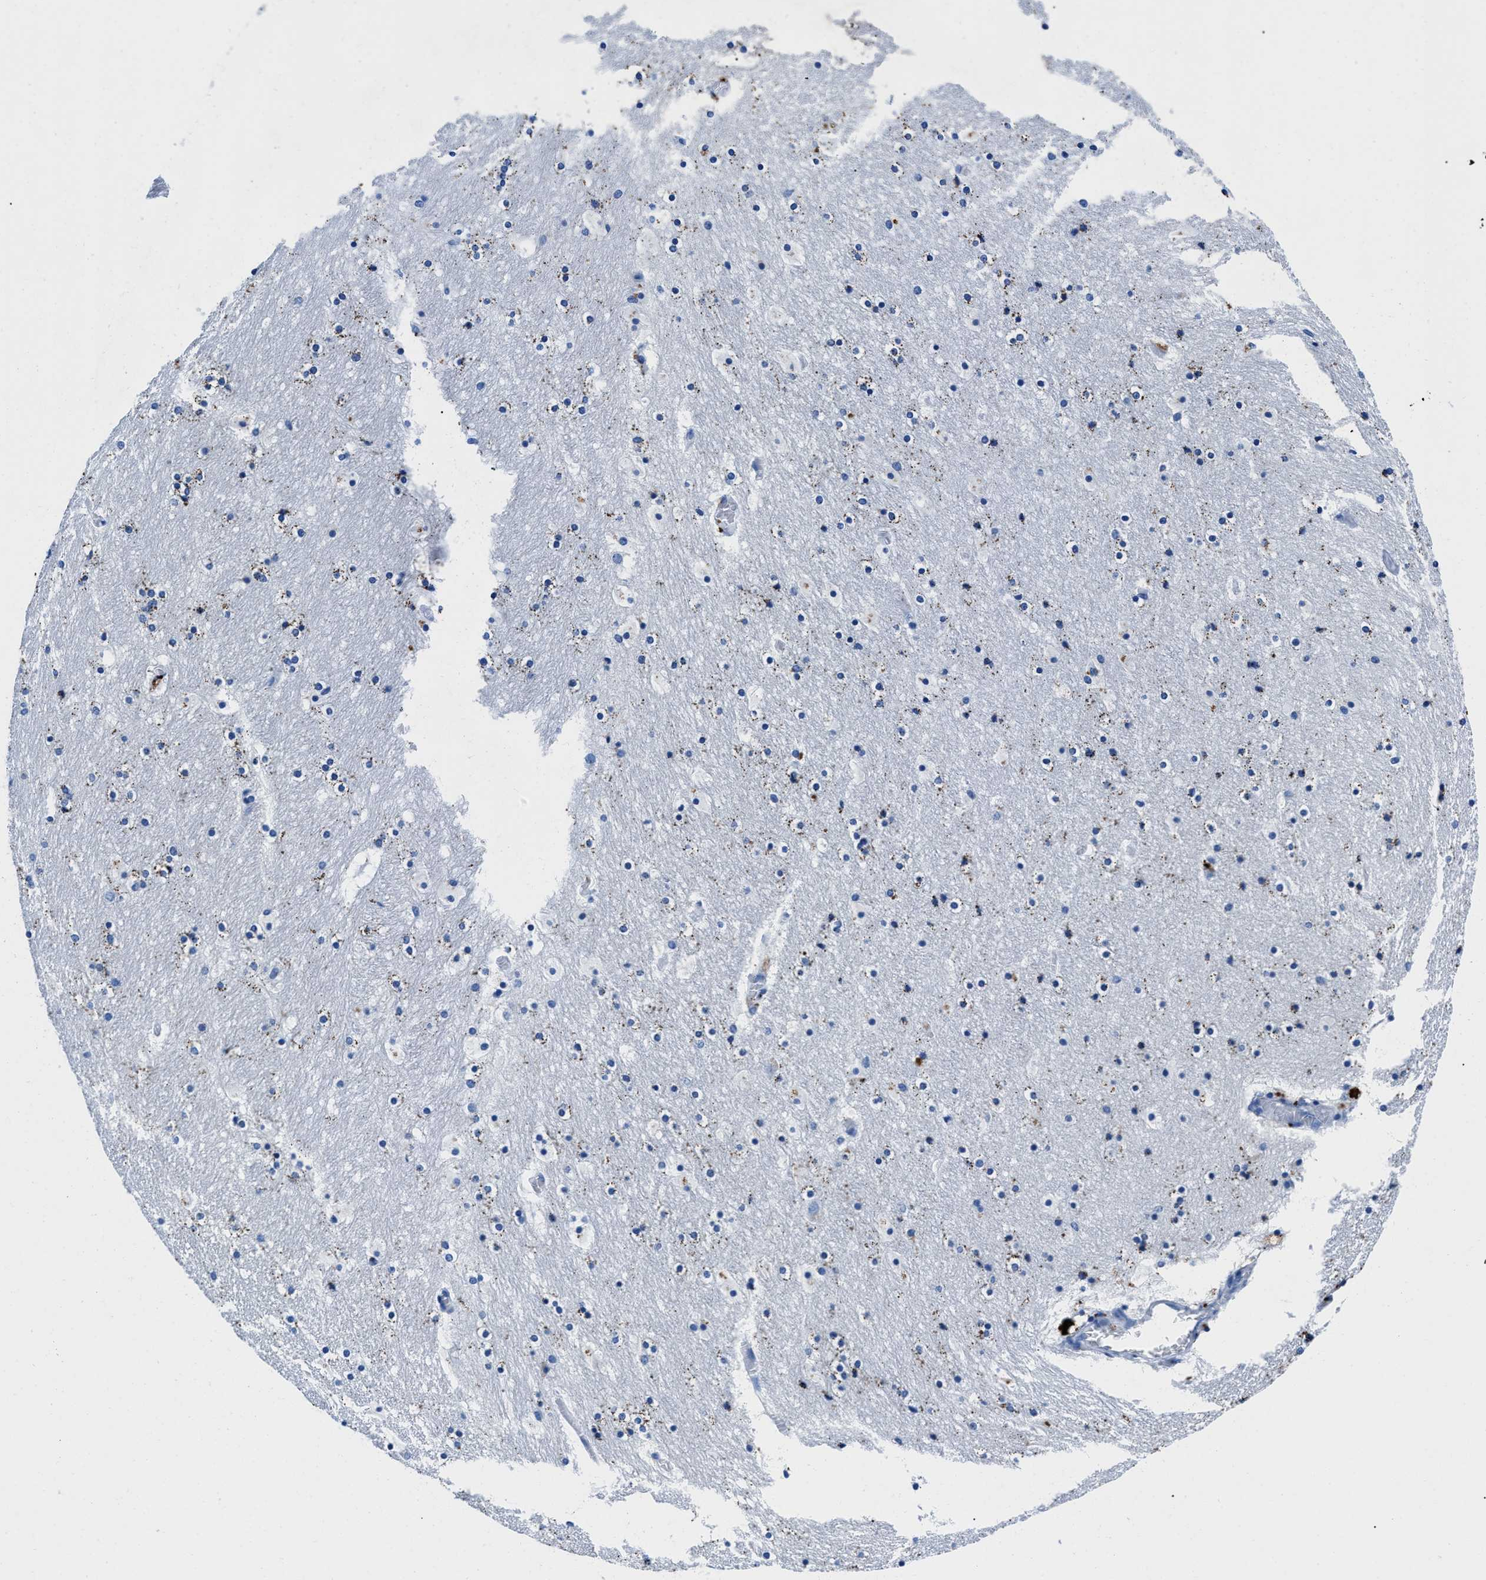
{"staining": {"intensity": "moderate", "quantity": "<25%", "location": "cytoplasmic/membranous"}, "tissue": "hippocampus", "cell_type": "Glial cells", "image_type": "normal", "snomed": [{"axis": "morphology", "description": "Normal tissue, NOS"}, {"axis": "topography", "description": "Hippocampus"}], "caption": "This photomicrograph shows immunohistochemistry staining of normal hippocampus, with low moderate cytoplasmic/membranous expression in about <25% of glial cells.", "gene": "OR14K1", "patient": {"sex": "male", "age": 45}}